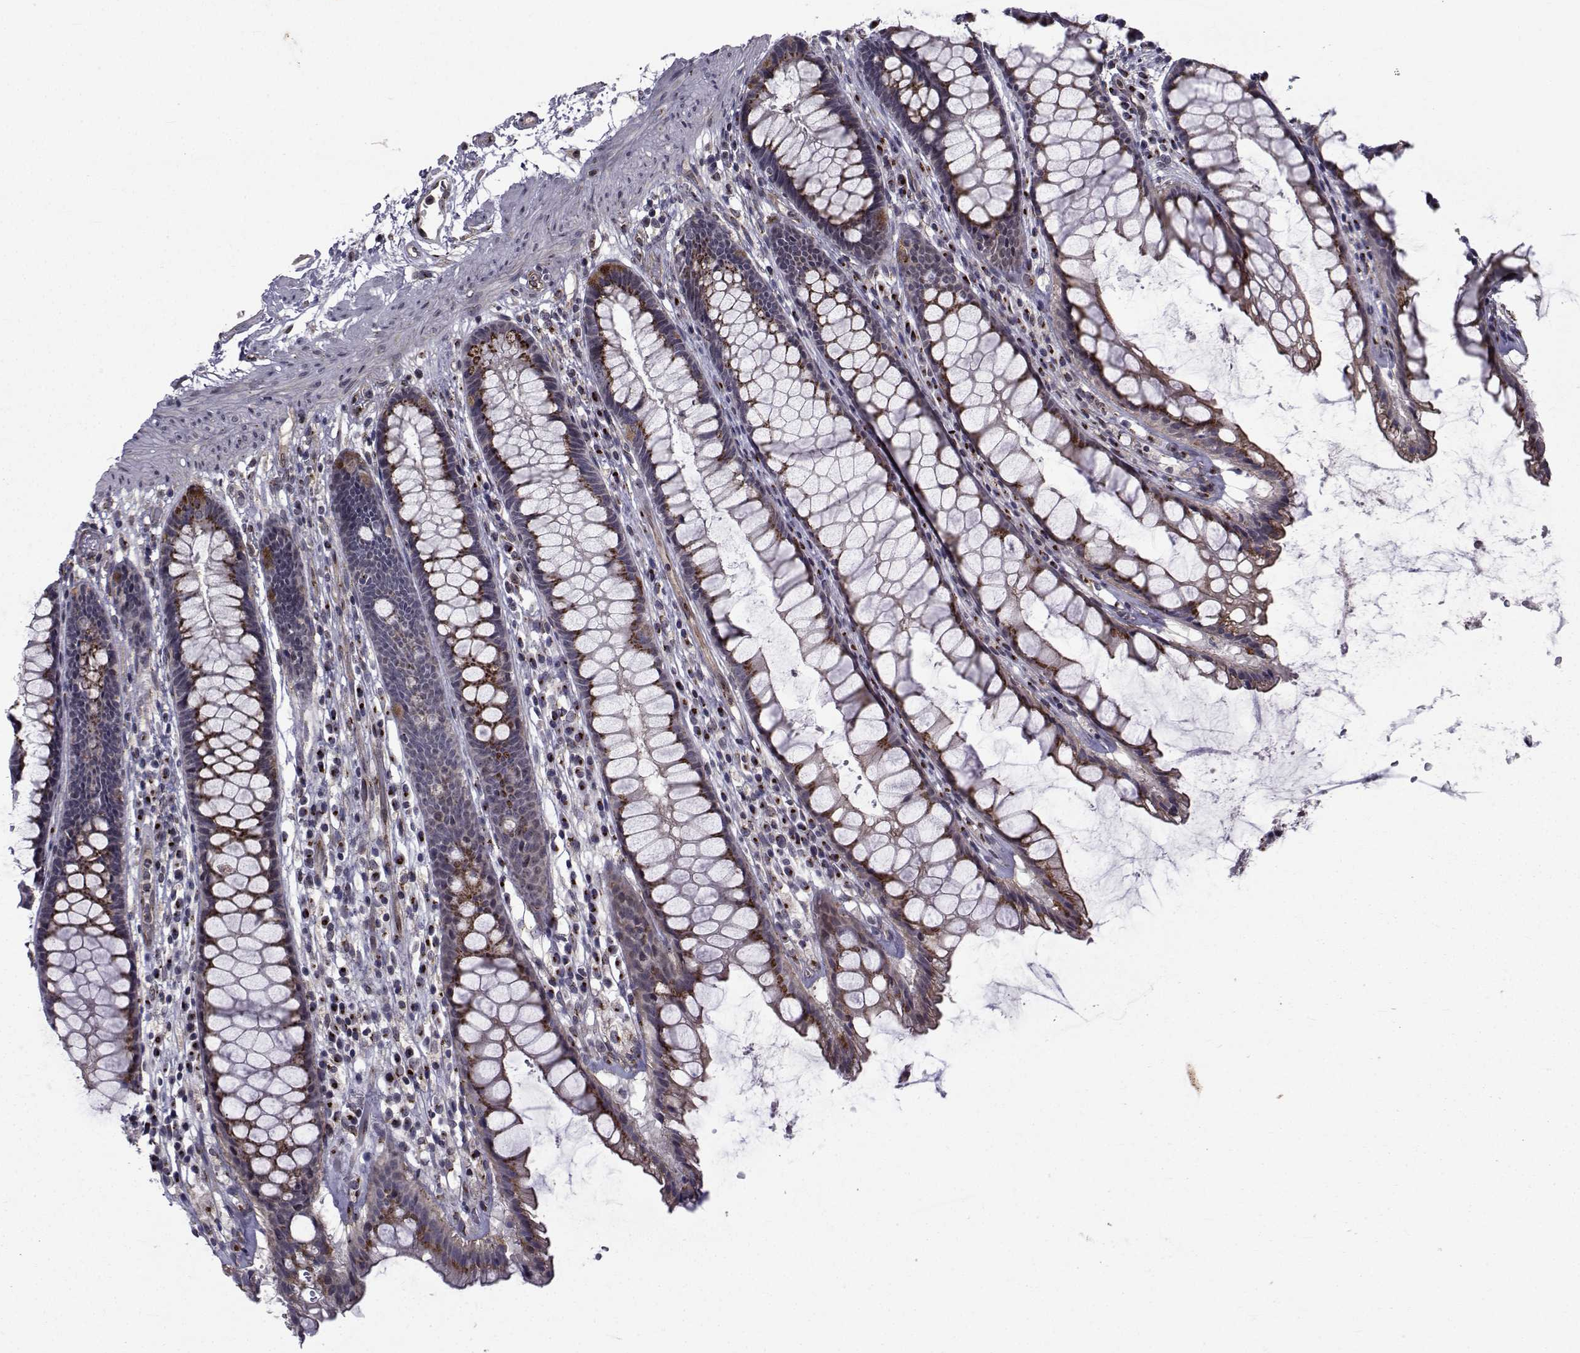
{"staining": {"intensity": "strong", "quantity": ">75%", "location": "cytoplasmic/membranous"}, "tissue": "rectum", "cell_type": "Glandular cells", "image_type": "normal", "snomed": [{"axis": "morphology", "description": "Normal tissue, NOS"}, {"axis": "topography", "description": "Rectum"}], "caption": "The photomicrograph exhibits a brown stain indicating the presence of a protein in the cytoplasmic/membranous of glandular cells in rectum.", "gene": "ATP6V1C2", "patient": {"sex": "male", "age": 72}}